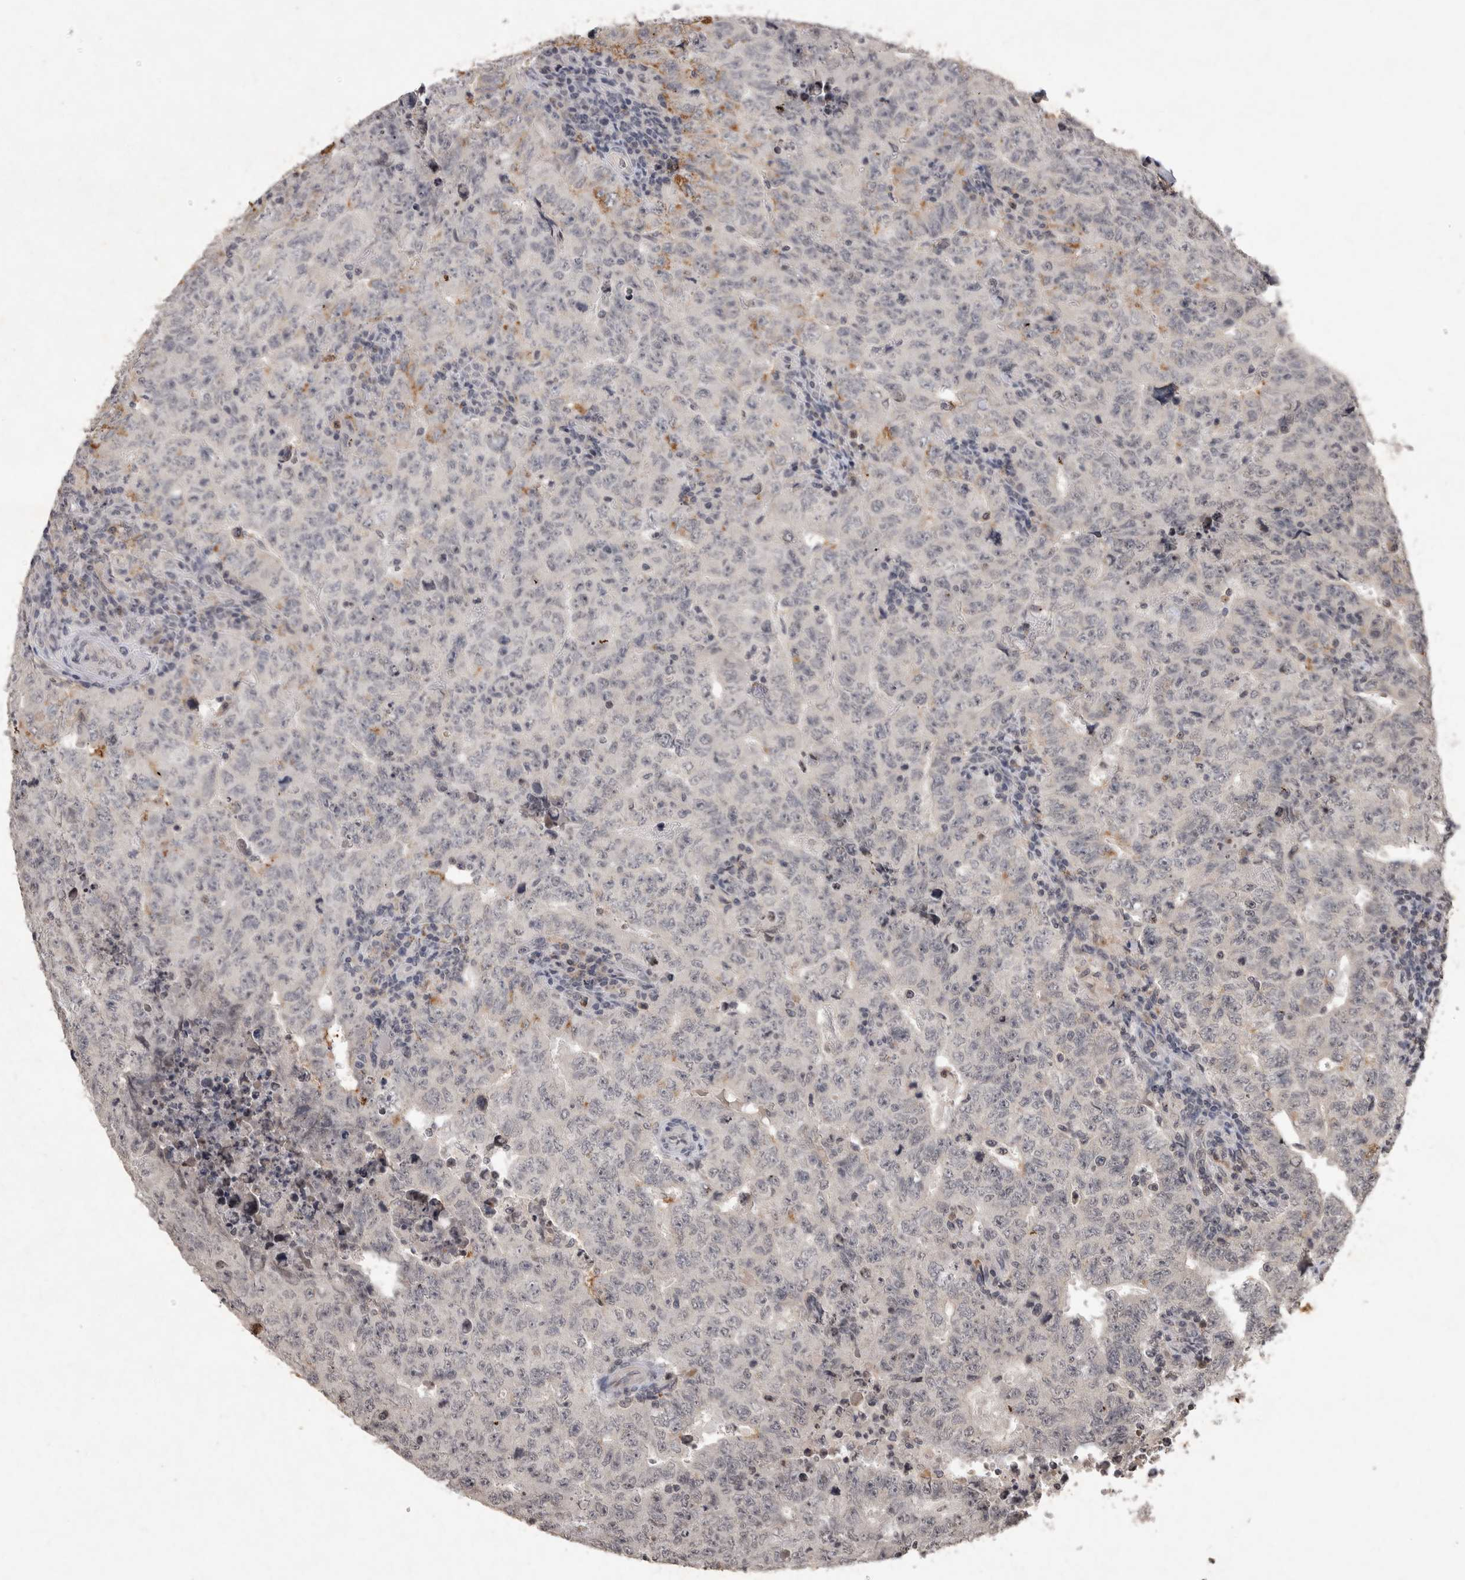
{"staining": {"intensity": "moderate", "quantity": "<25%", "location": "cytoplasmic/membranous"}, "tissue": "testis cancer", "cell_type": "Tumor cells", "image_type": "cancer", "snomed": [{"axis": "morphology", "description": "Carcinoma, Embryonal, NOS"}, {"axis": "topography", "description": "Testis"}], "caption": "Immunohistochemical staining of human testis cancer (embryonal carcinoma) demonstrates low levels of moderate cytoplasmic/membranous staining in about <25% of tumor cells. Nuclei are stained in blue.", "gene": "HRK", "patient": {"sex": "male", "age": 26}}